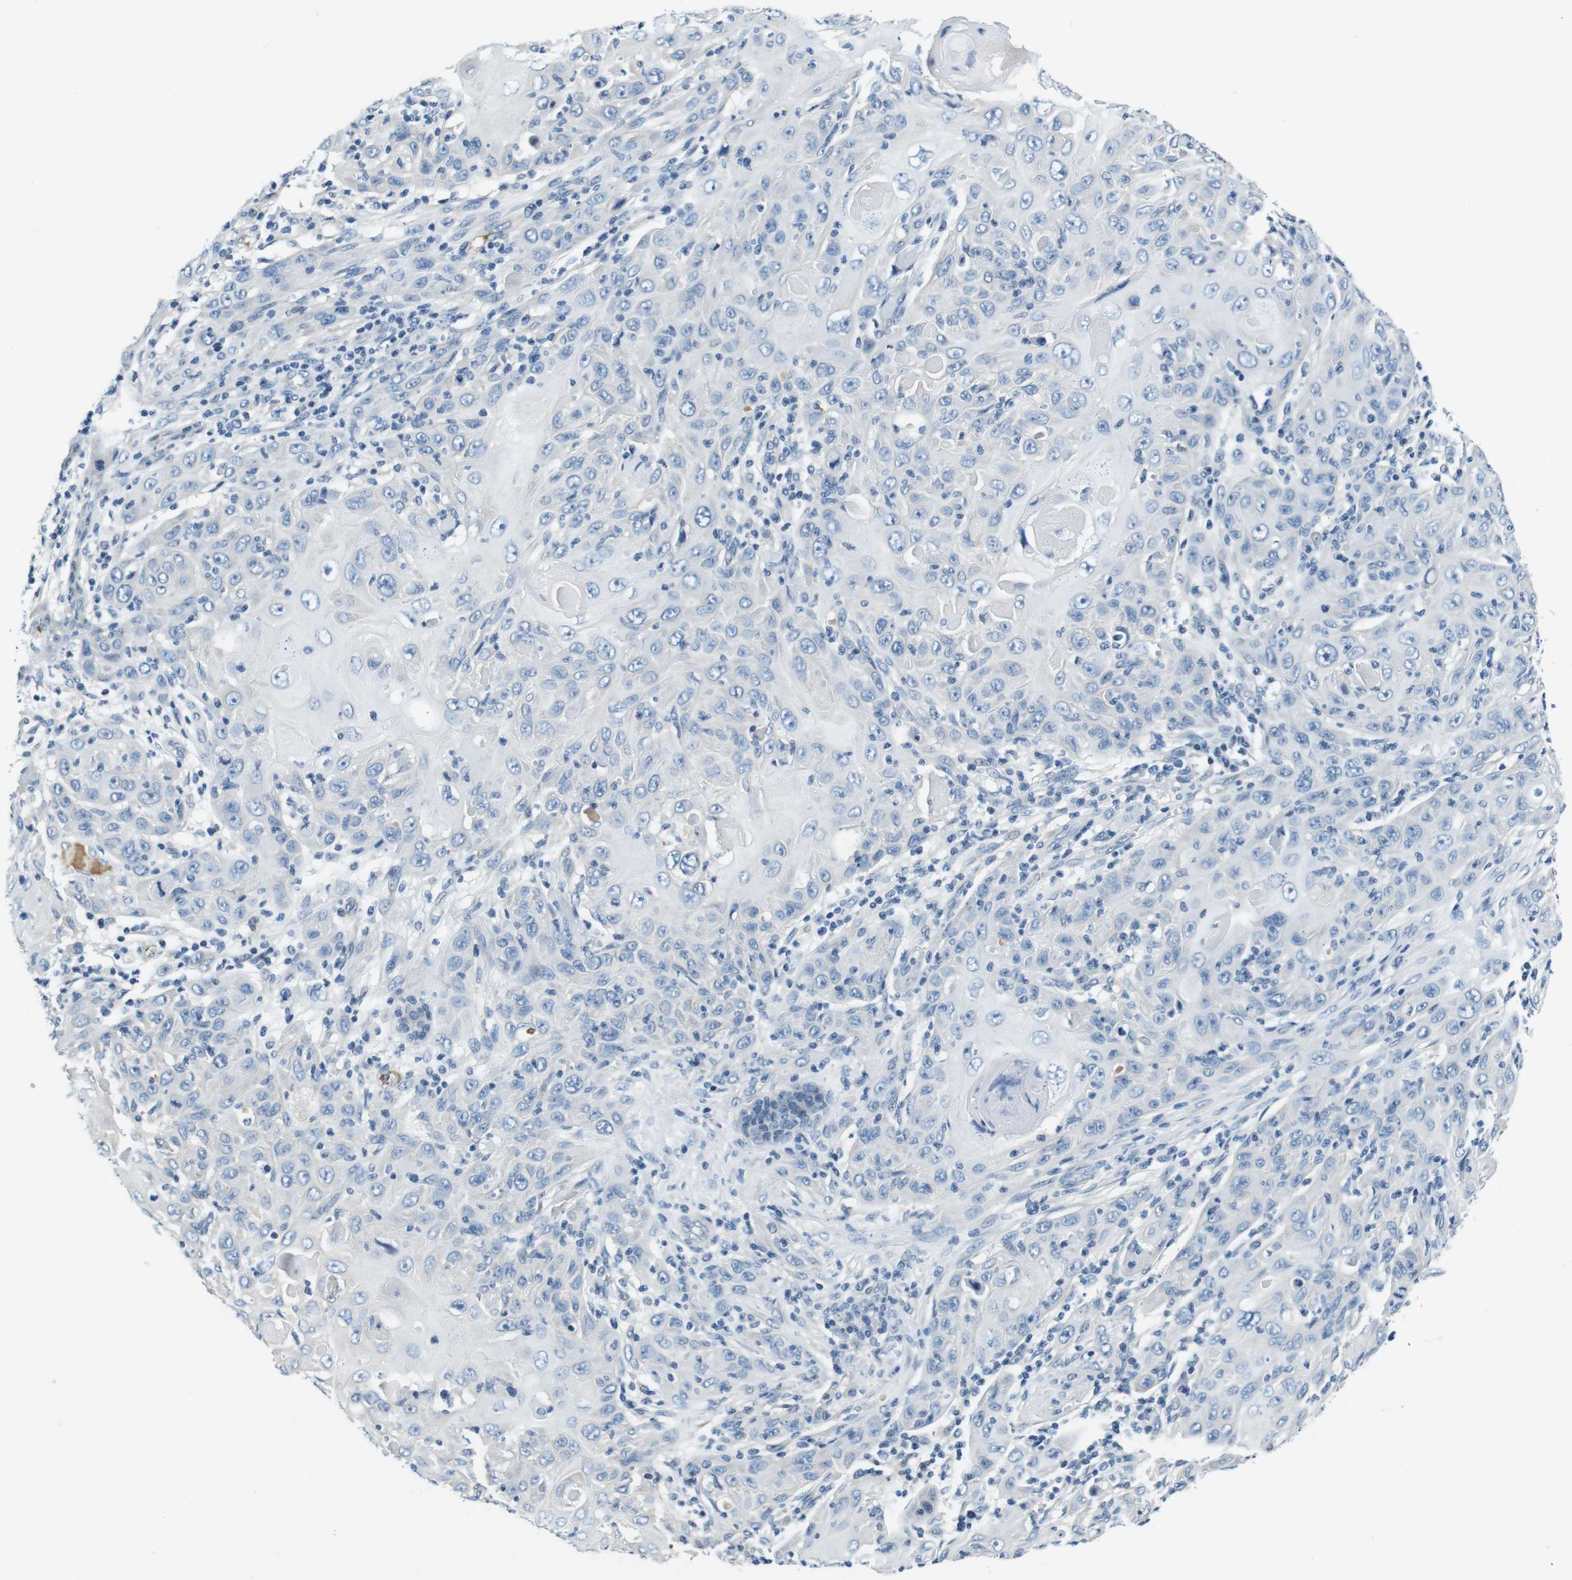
{"staining": {"intensity": "negative", "quantity": "none", "location": "none"}, "tissue": "skin cancer", "cell_type": "Tumor cells", "image_type": "cancer", "snomed": [{"axis": "morphology", "description": "Squamous cell carcinoma, NOS"}, {"axis": "topography", "description": "Skin"}], "caption": "The micrograph displays no significant positivity in tumor cells of skin squamous cell carcinoma. (Immunohistochemistry (ihc), brightfield microscopy, high magnification).", "gene": "KCNJ5", "patient": {"sex": "female", "age": 88}}